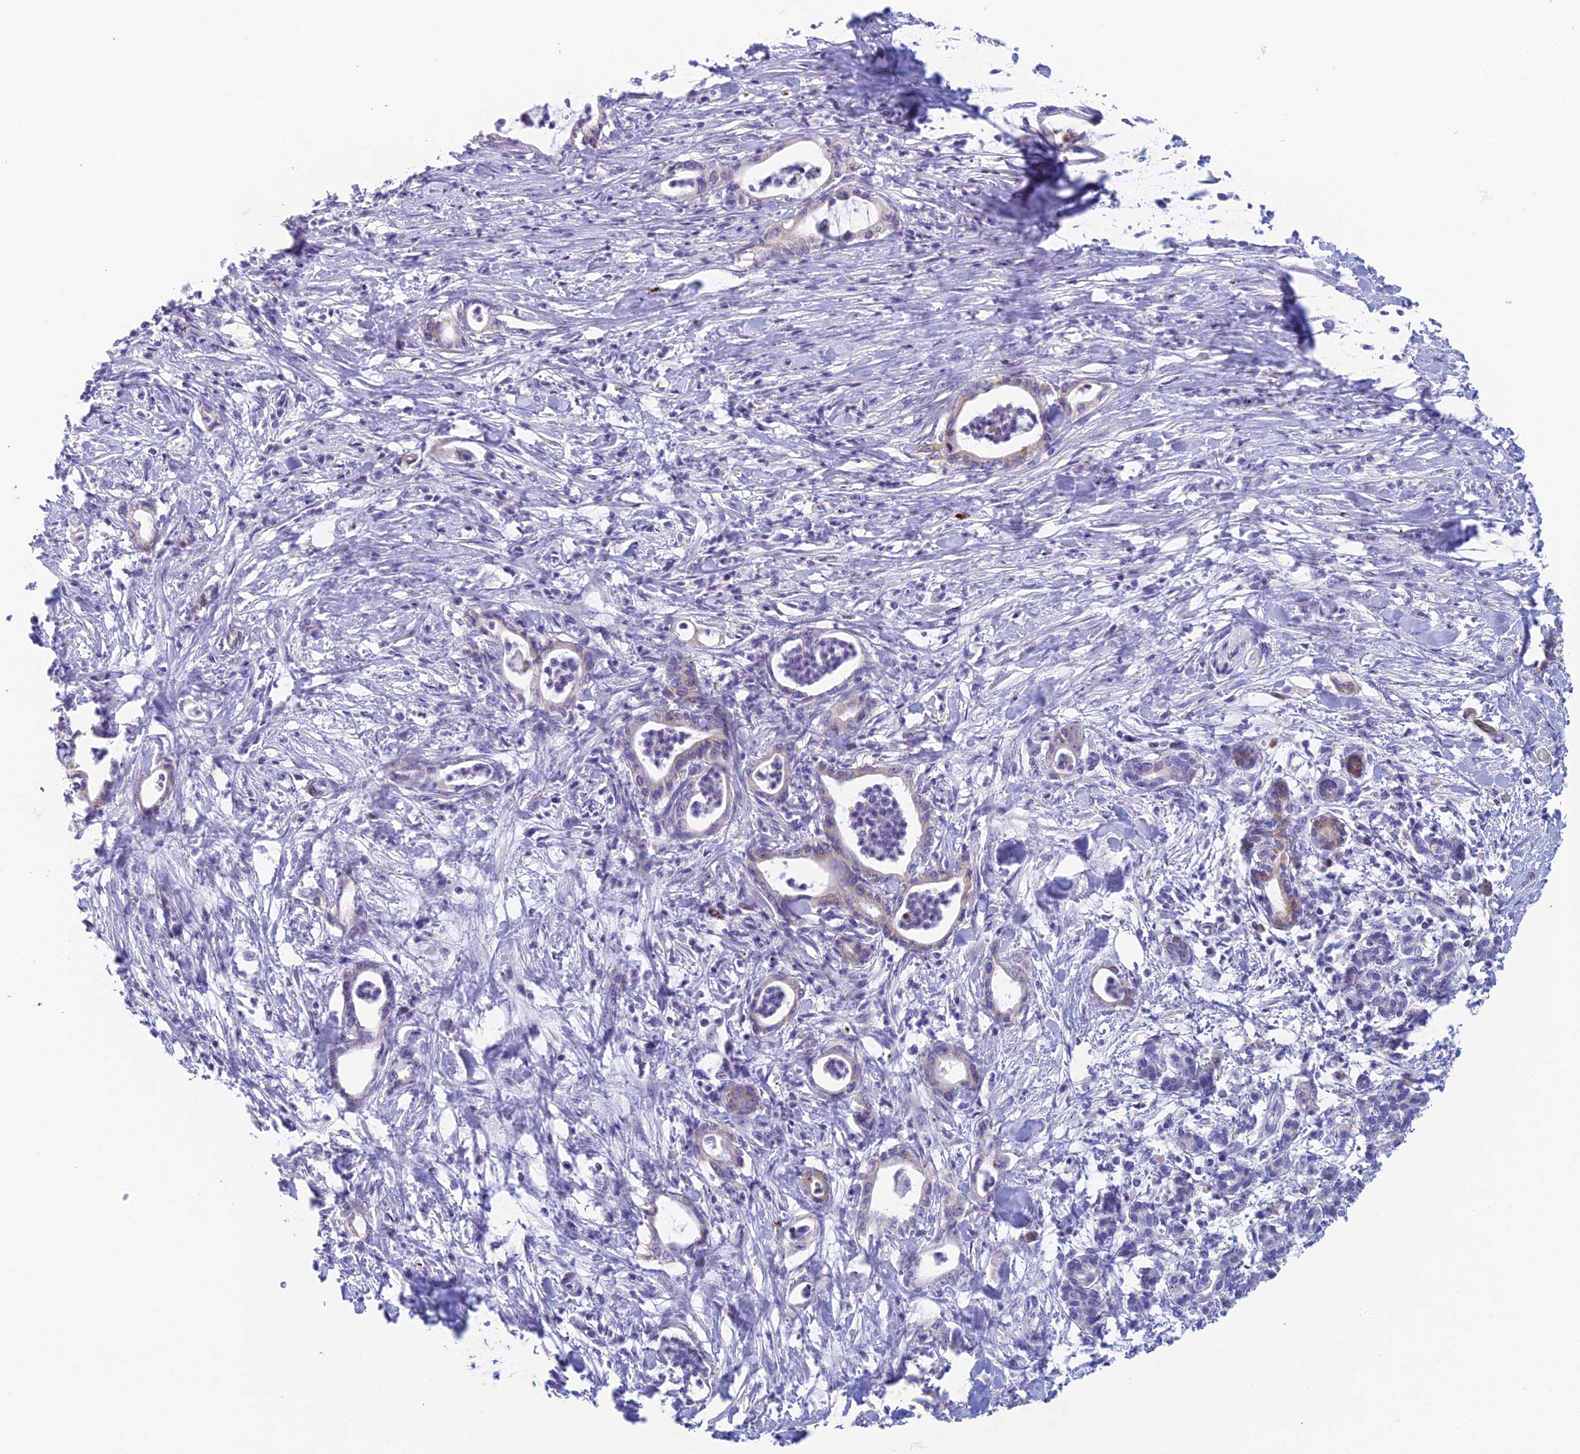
{"staining": {"intensity": "weak", "quantity": "<25%", "location": "cytoplasmic/membranous"}, "tissue": "pancreatic cancer", "cell_type": "Tumor cells", "image_type": "cancer", "snomed": [{"axis": "morphology", "description": "Adenocarcinoma, NOS"}, {"axis": "topography", "description": "Pancreas"}], "caption": "Immunohistochemical staining of pancreatic cancer shows no significant expression in tumor cells. (Stains: DAB immunohistochemistry (IHC) with hematoxylin counter stain, Microscopy: brightfield microscopy at high magnification).", "gene": "REXO5", "patient": {"sex": "female", "age": 55}}